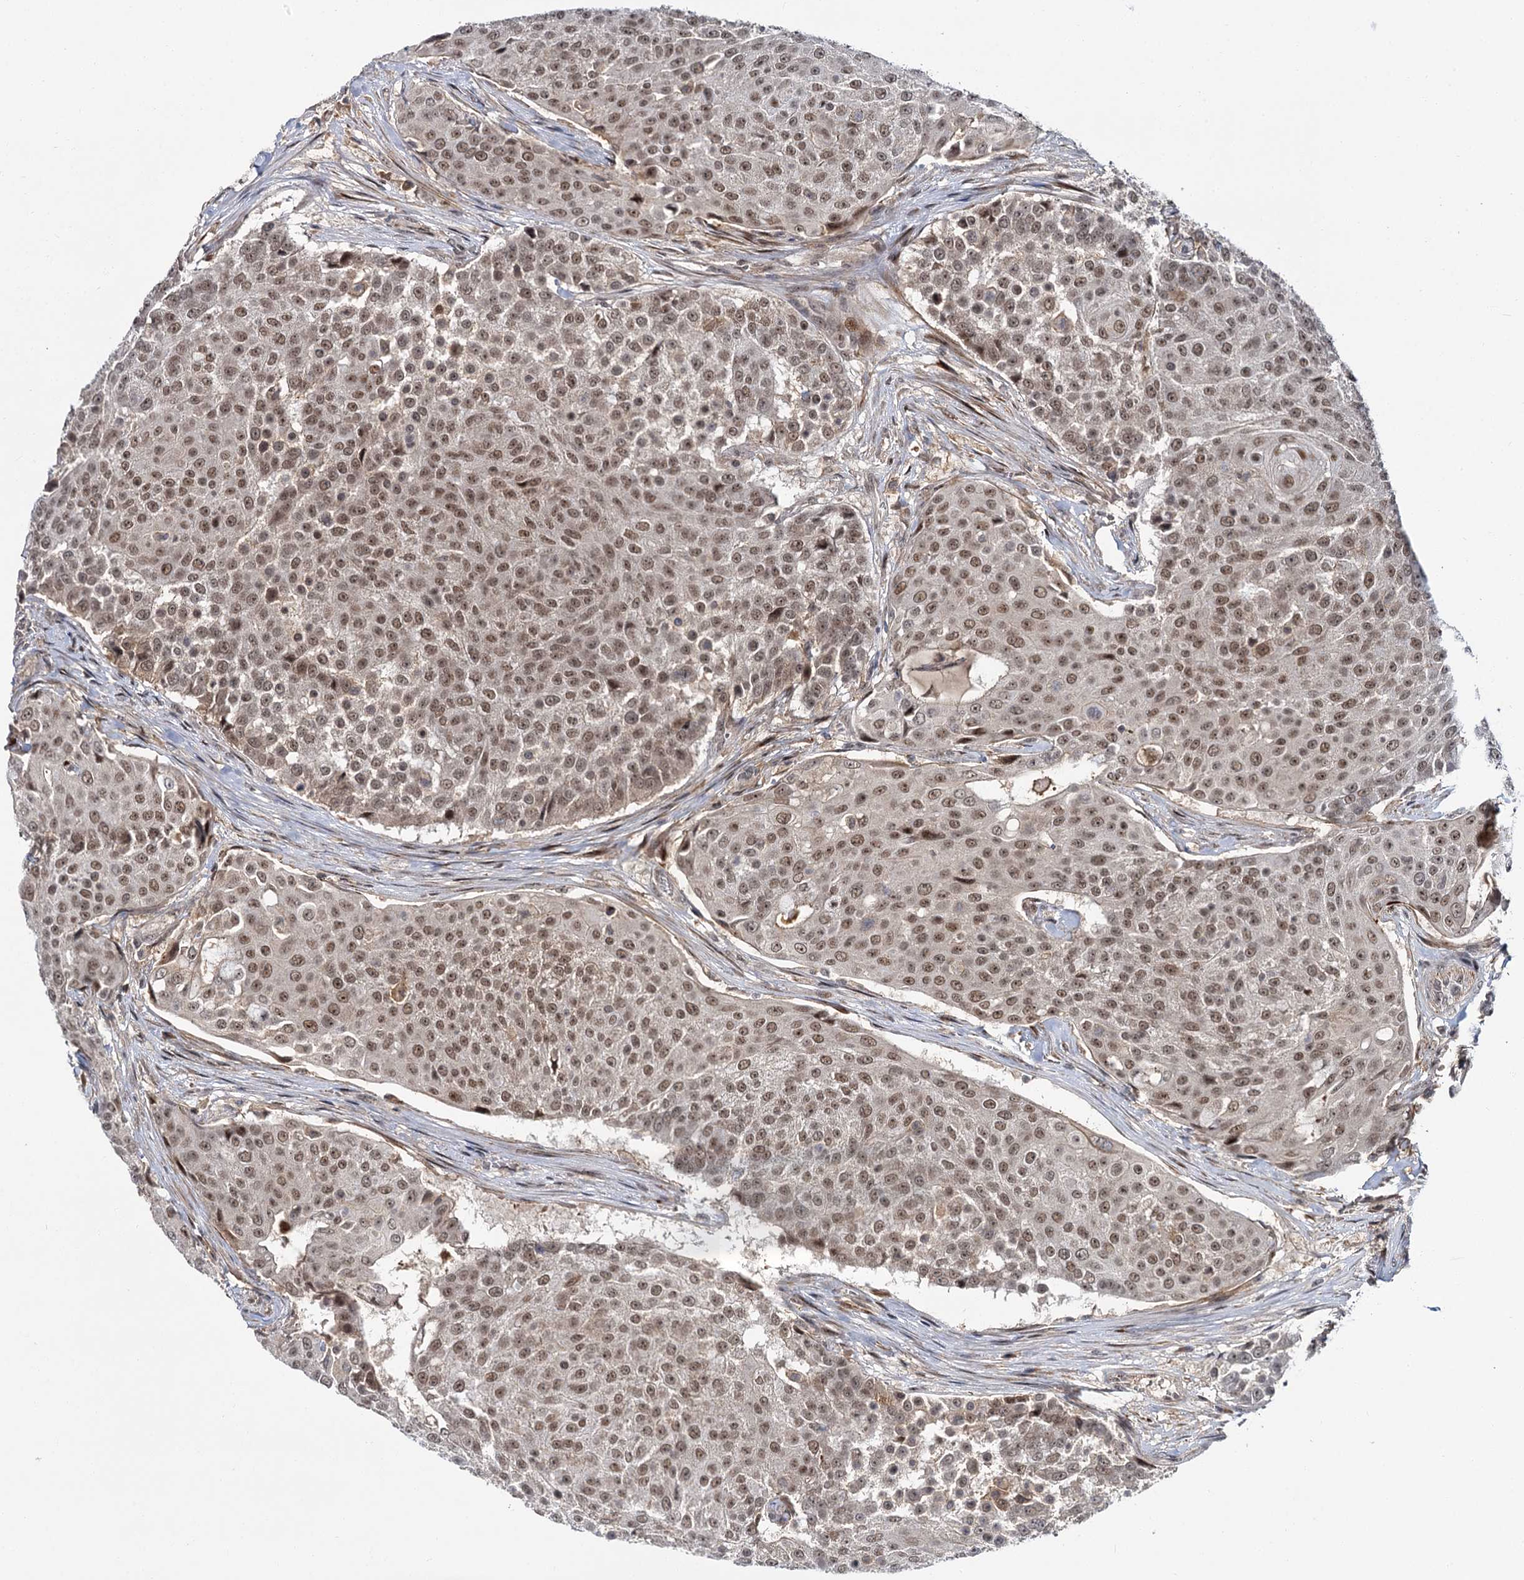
{"staining": {"intensity": "moderate", "quantity": ">75%", "location": "nuclear"}, "tissue": "urothelial cancer", "cell_type": "Tumor cells", "image_type": "cancer", "snomed": [{"axis": "morphology", "description": "Urothelial carcinoma, High grade"}, {"axis": "topography", "description": "Urinary bladder"}], "caption": "Urothelial cancer stained with DAB (3,3'-diaminobenzidine) immunohistochemistry exhibits medium levels of moderate nuclear positivity in about >75% of tumor cells. The protein of interest is stained brown, and the nuclei are stained in blue (DAB (3,3'-diaminobenzidine) IHC with brightfield microscopy, high magnification).", "gene": "MBD6", "patient": {"sex": "female", "age": 63}}